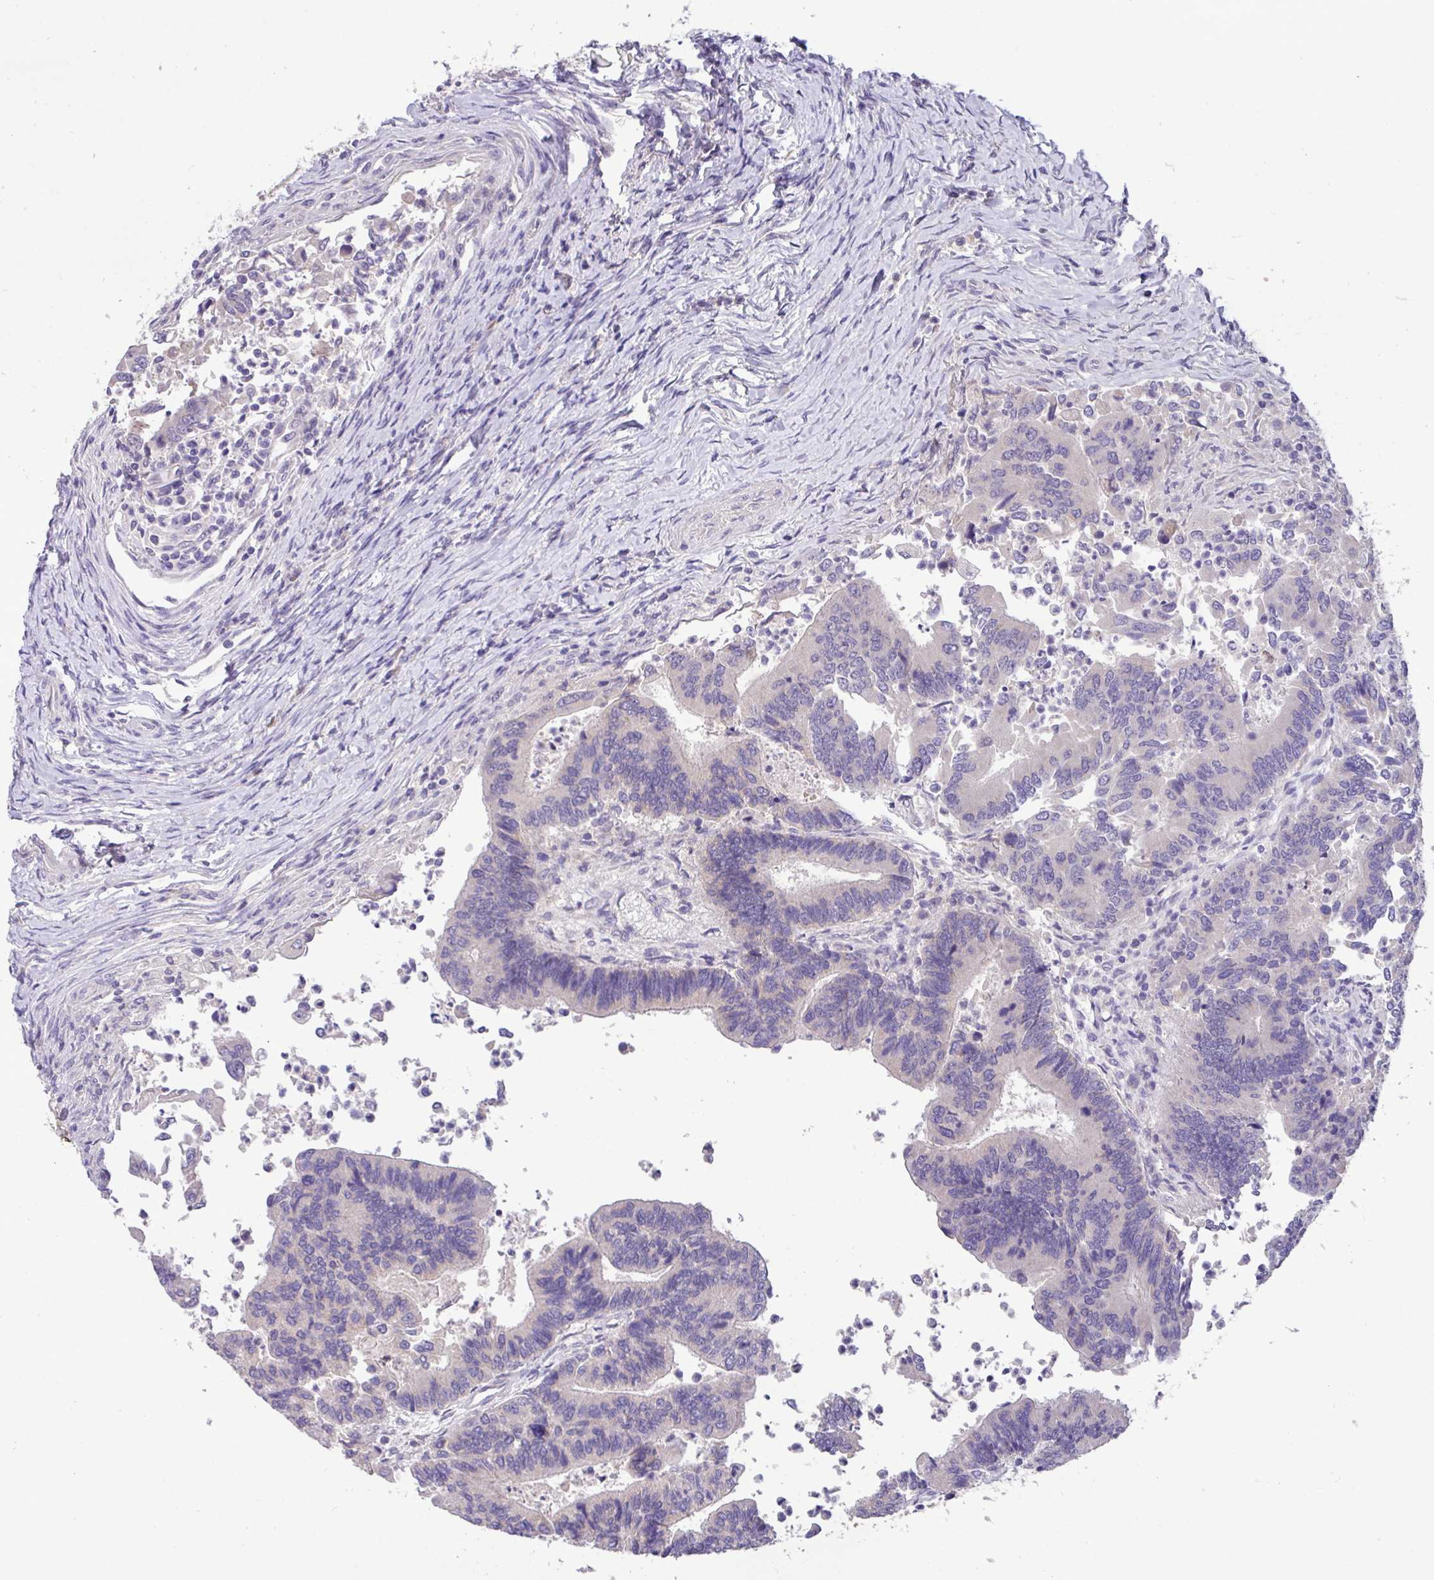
{"staining": {"intensity": "negative", "quantity": "none", "location": "none"}, "tissue": "colorectal cancer", "cell_type": "Tumor cells", "image_type": "cancer", "snomed": [{"axis": "morphology", "description": "Adenocarcinoma, NOS"}, {"axis": "topography", "description": "Colon"}], "caption": "Tumor cells are negative for protein expression in human colorectal cancer (adenocarcinoma). The staining is performed using DAB (3,3'-diaminobenzidine) brown chromogen with nuclei counter-stained in using hematoxylin.", "gene": "PAX8", "patient": {"sex": "female", "age": 67}}